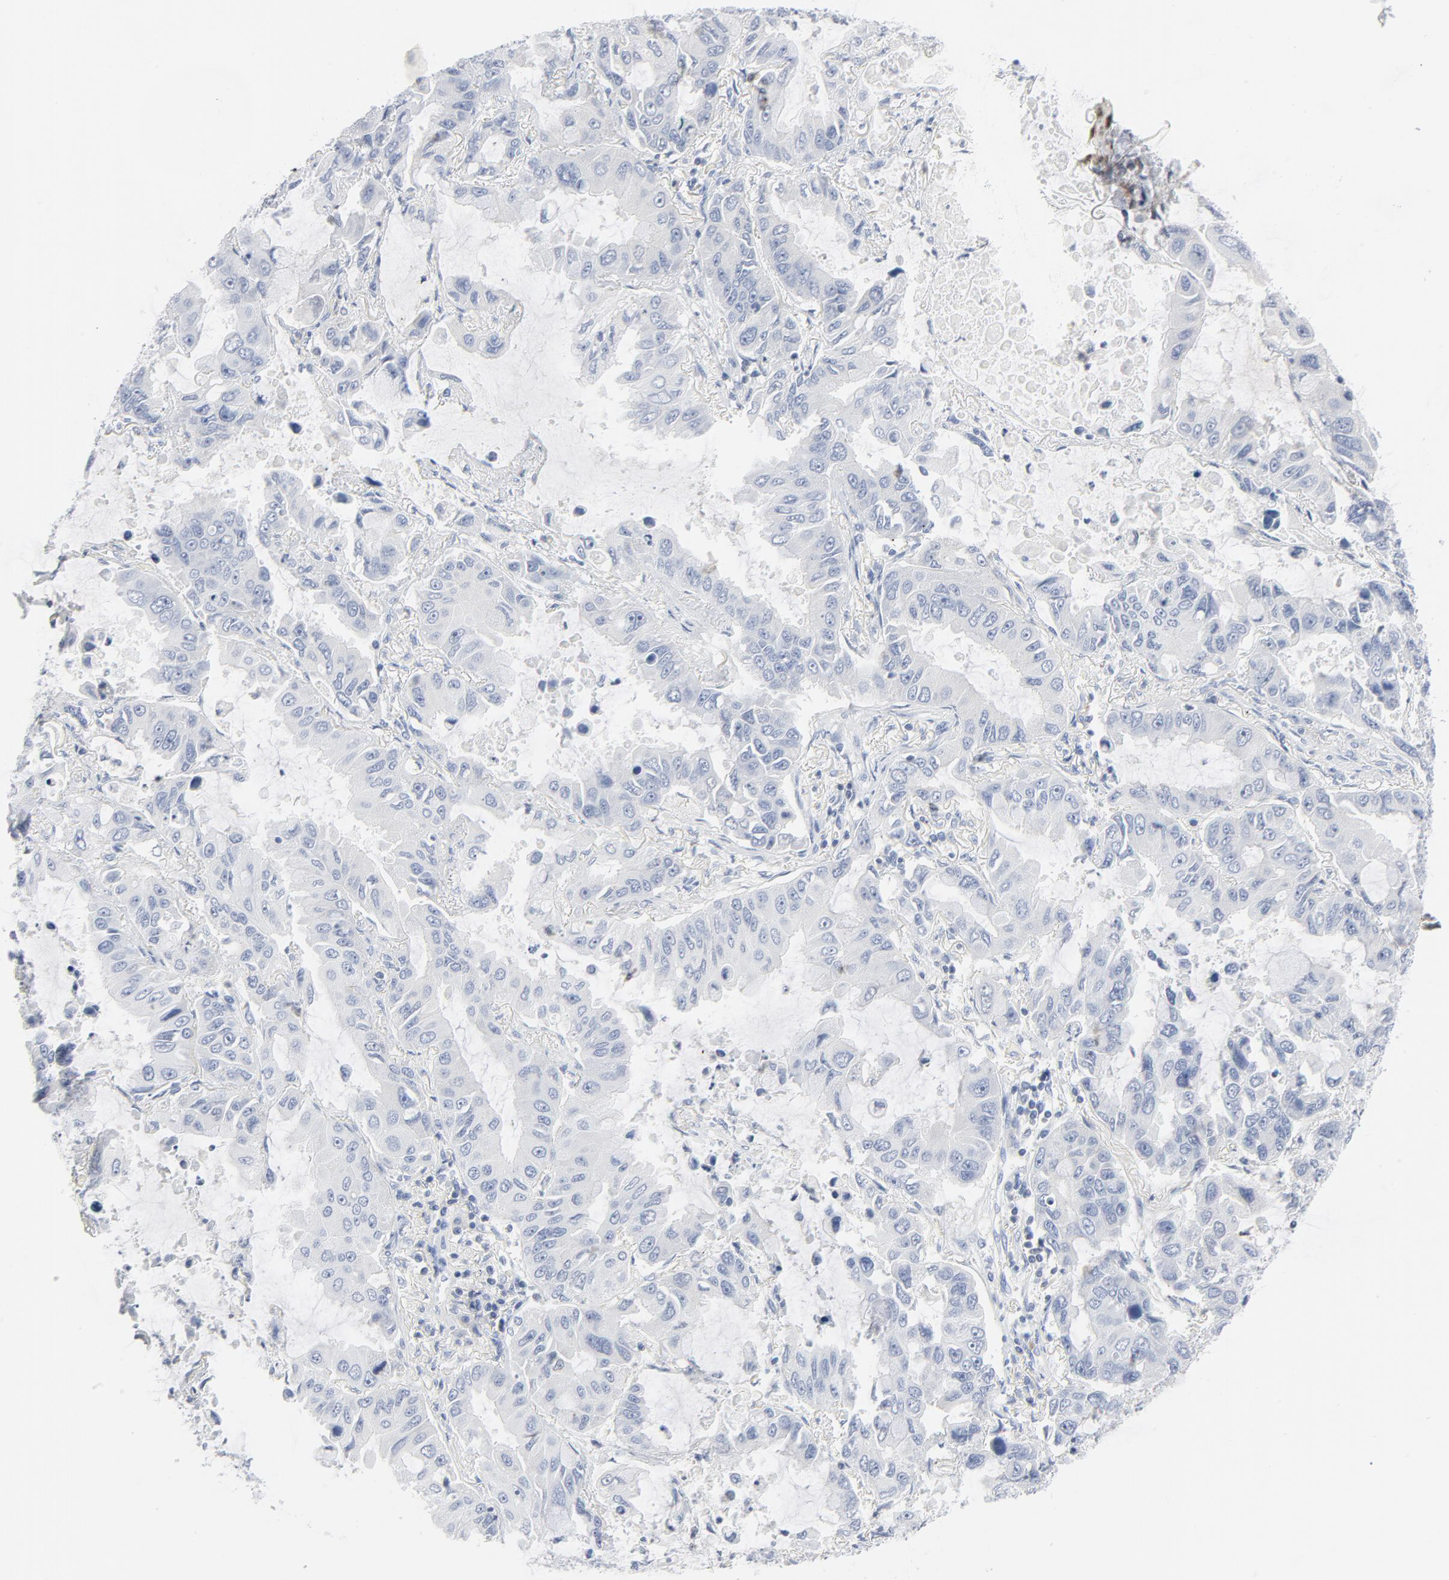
{"staining": {"intensity": "negative", "quantity": "none", "location": "none"}, "tissue": "lung cancer", "cell_type": "Tumor cells", "image_type": "cancer", "snomed": [{"axis": "morphology", "description": "Adenocarcinoma, NOS"}, {"axis": "topography", "description": "Lung"}], "caption": "This is a micrograph of immunohistochemistry (IHC) staining of lung cancer (adenocarcinoma), which shows no staining in tumor cells.", "gene": "PTK2B", "patient": {"sex": "male", "age": 64}}